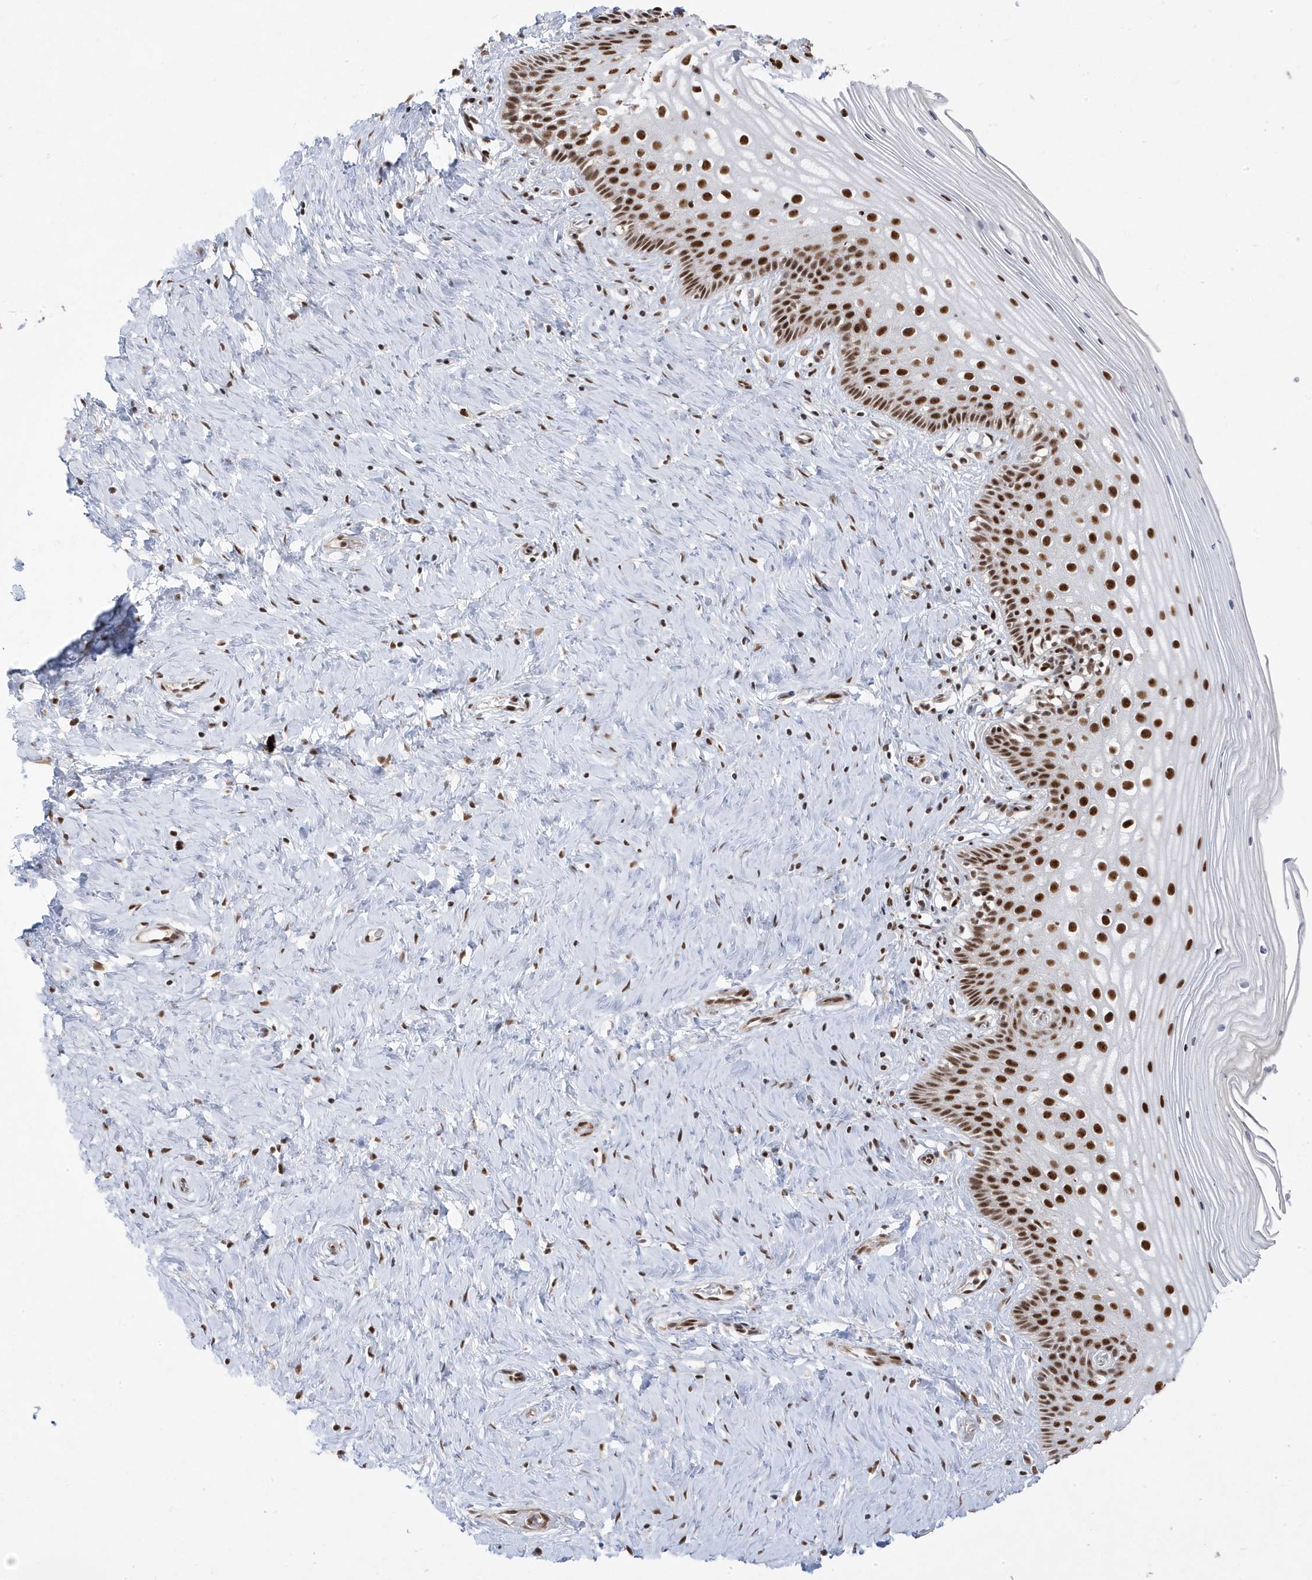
{"staining": {"intensity": "strong", "quantity": ">75%", "location": "nuclear"}, "tissue": "cervix", "cell_type": "Glandular cells", "image_type": "normal", "snomed": [{"axis": "morphology", "description": "Normal tissue, NOS"}, {"axis": "topography", "description": "Cervix"}], "caption": "Brown immunohistochemical staining in normal cervix reveals strong nuclear staining in about >75% of glandular cells.", "gene": "MTREX", "patient": {"sex": "female", "age": 33}}